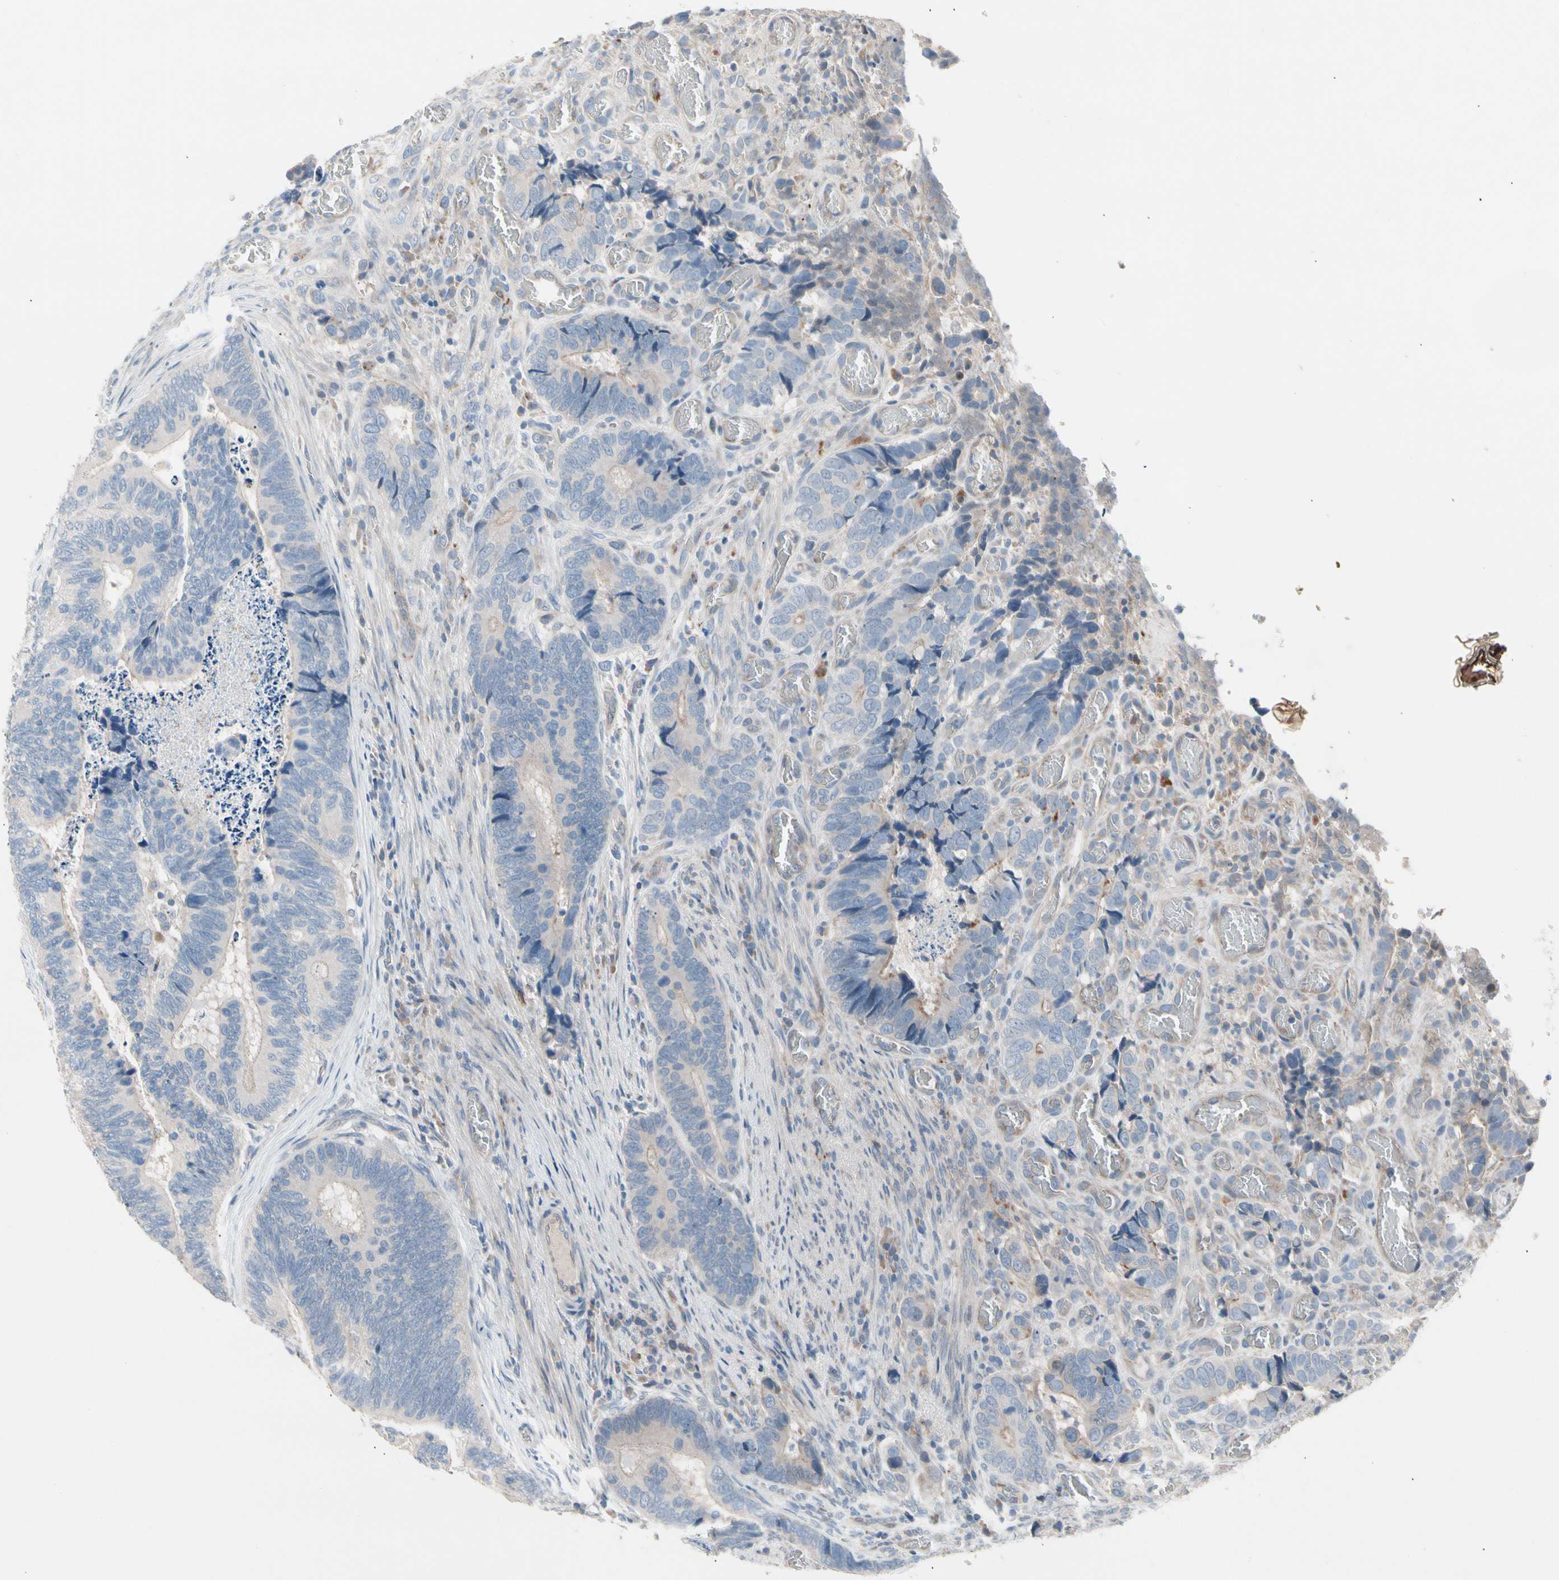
{"staining": {"intensity": "weak", "quantity": "<25%", "location": "cytoplasmic/membranous"}, "tissue": "colorectal cancer", "cell_type": "Tumor cells", "image_type": "cancer", "snomed": [{"axis": "morphology", "description": "Adenocarcinoma, NOS"}, {"axis": "topography", "description": "Colon"}], "caption": "Human adenocarcinoma (colorectal) stained for a protein using immunohistochemistry (IHC) exhibits no positivity in tumor cells.", "gene": "CASQ1", "patient": {"sex": "male", "age": 72}}